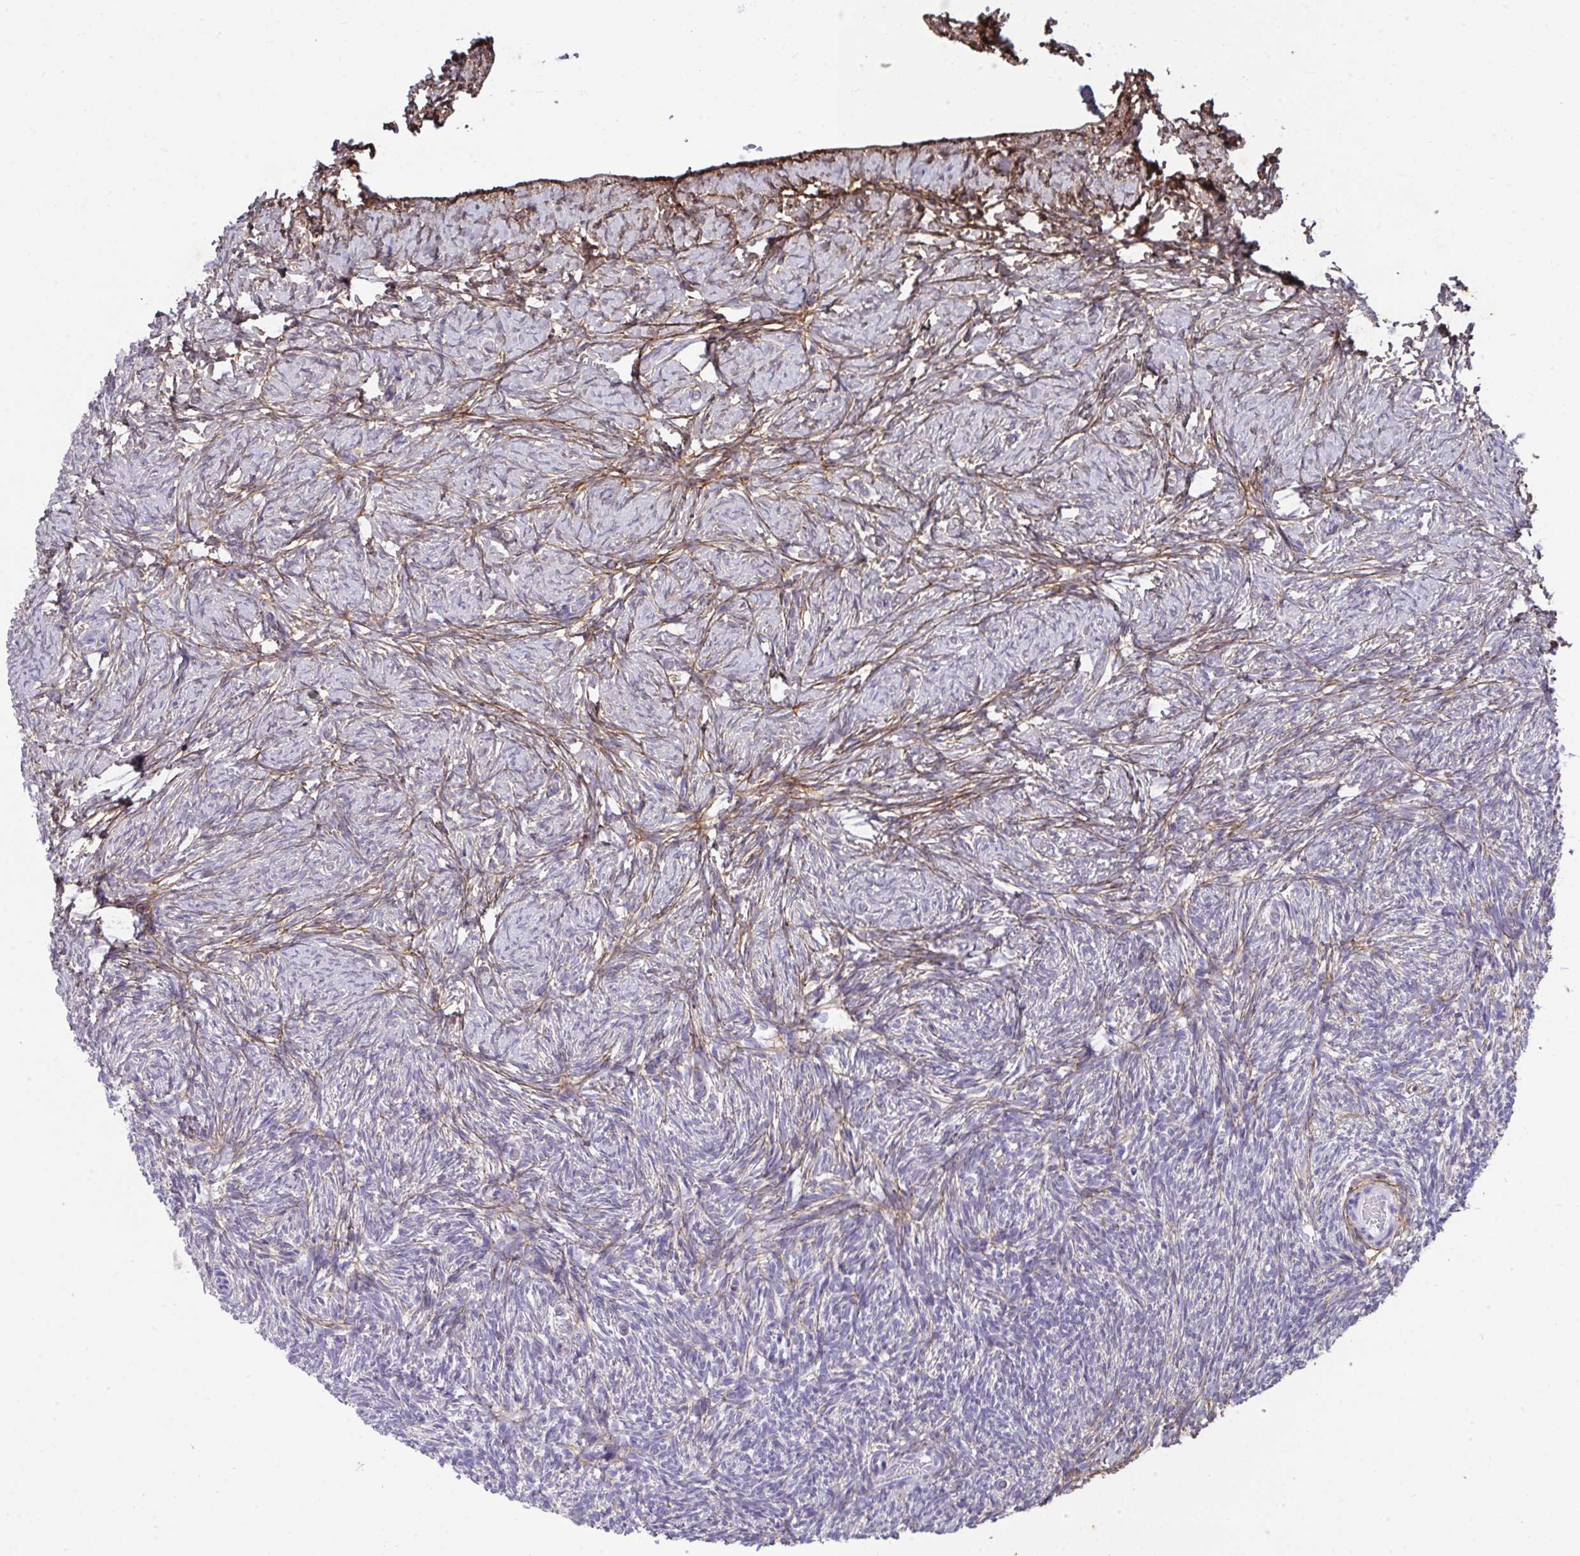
{"staining": {"intensity": "negative", "quantity": "none", "location": "none"}, "tissue": "ovary", "cell_type": "Follicle cells", "image_type": "normal", "snomed": [{"axis": "morphology", "description": "Normal tissue, NOS"}, {"axis": "topography", "description": "Ovary"}], "caption": "High power microscopy photomicrograph of an immunohistochemistry photomicrograph of benign ovary, revealing no significant positivity in follicle cells. The staining was performed using DAB to visualize the protein expression in brown, while the nuclei were stained in blue with hematoxylin (Magnification: 20x).", "gene": "LHFPL6", "patient": {"sex": "female", "age": 39}}